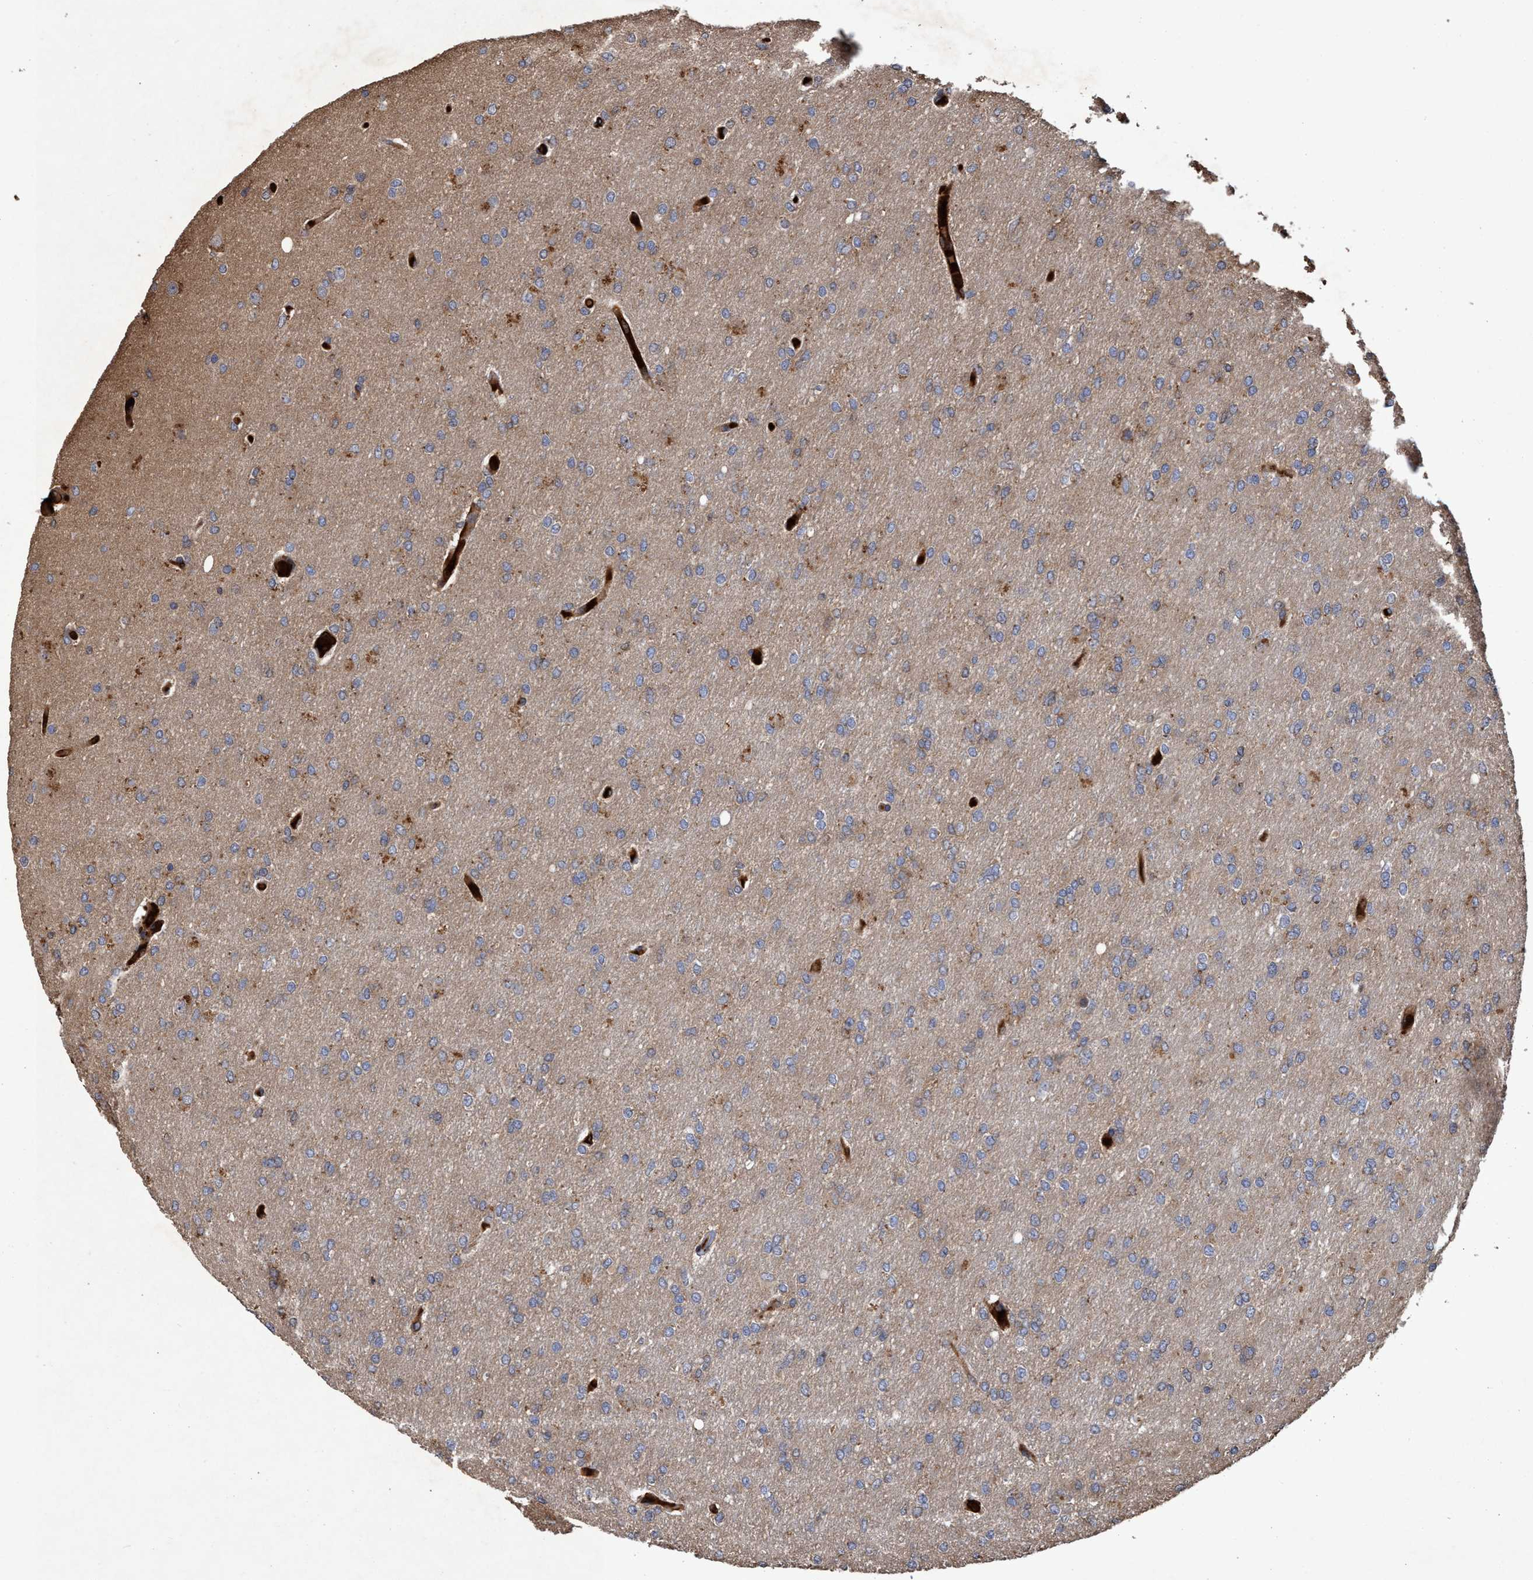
{"staining": {"intensity": "weak", "quantity": ">75%", "location": "cytoplasmic/membranous"}, "tissue": "glioma", "cell_type": "Tumor cells", "image_type": "cancer", "snomed": [{"axis": "morphology", "description": "Glioma, malignant, High grade"}, {"axis": "topography", "description": "Cerebral cortex"}], "caption": "The micrograph displays immunohistochemical staining of glioma. There is weak cytoplasmic/membranous staining is identified in about >75% of tumor cells.", "gene": "CHMP6", "patient": {"sex": "female", "age": 36}}